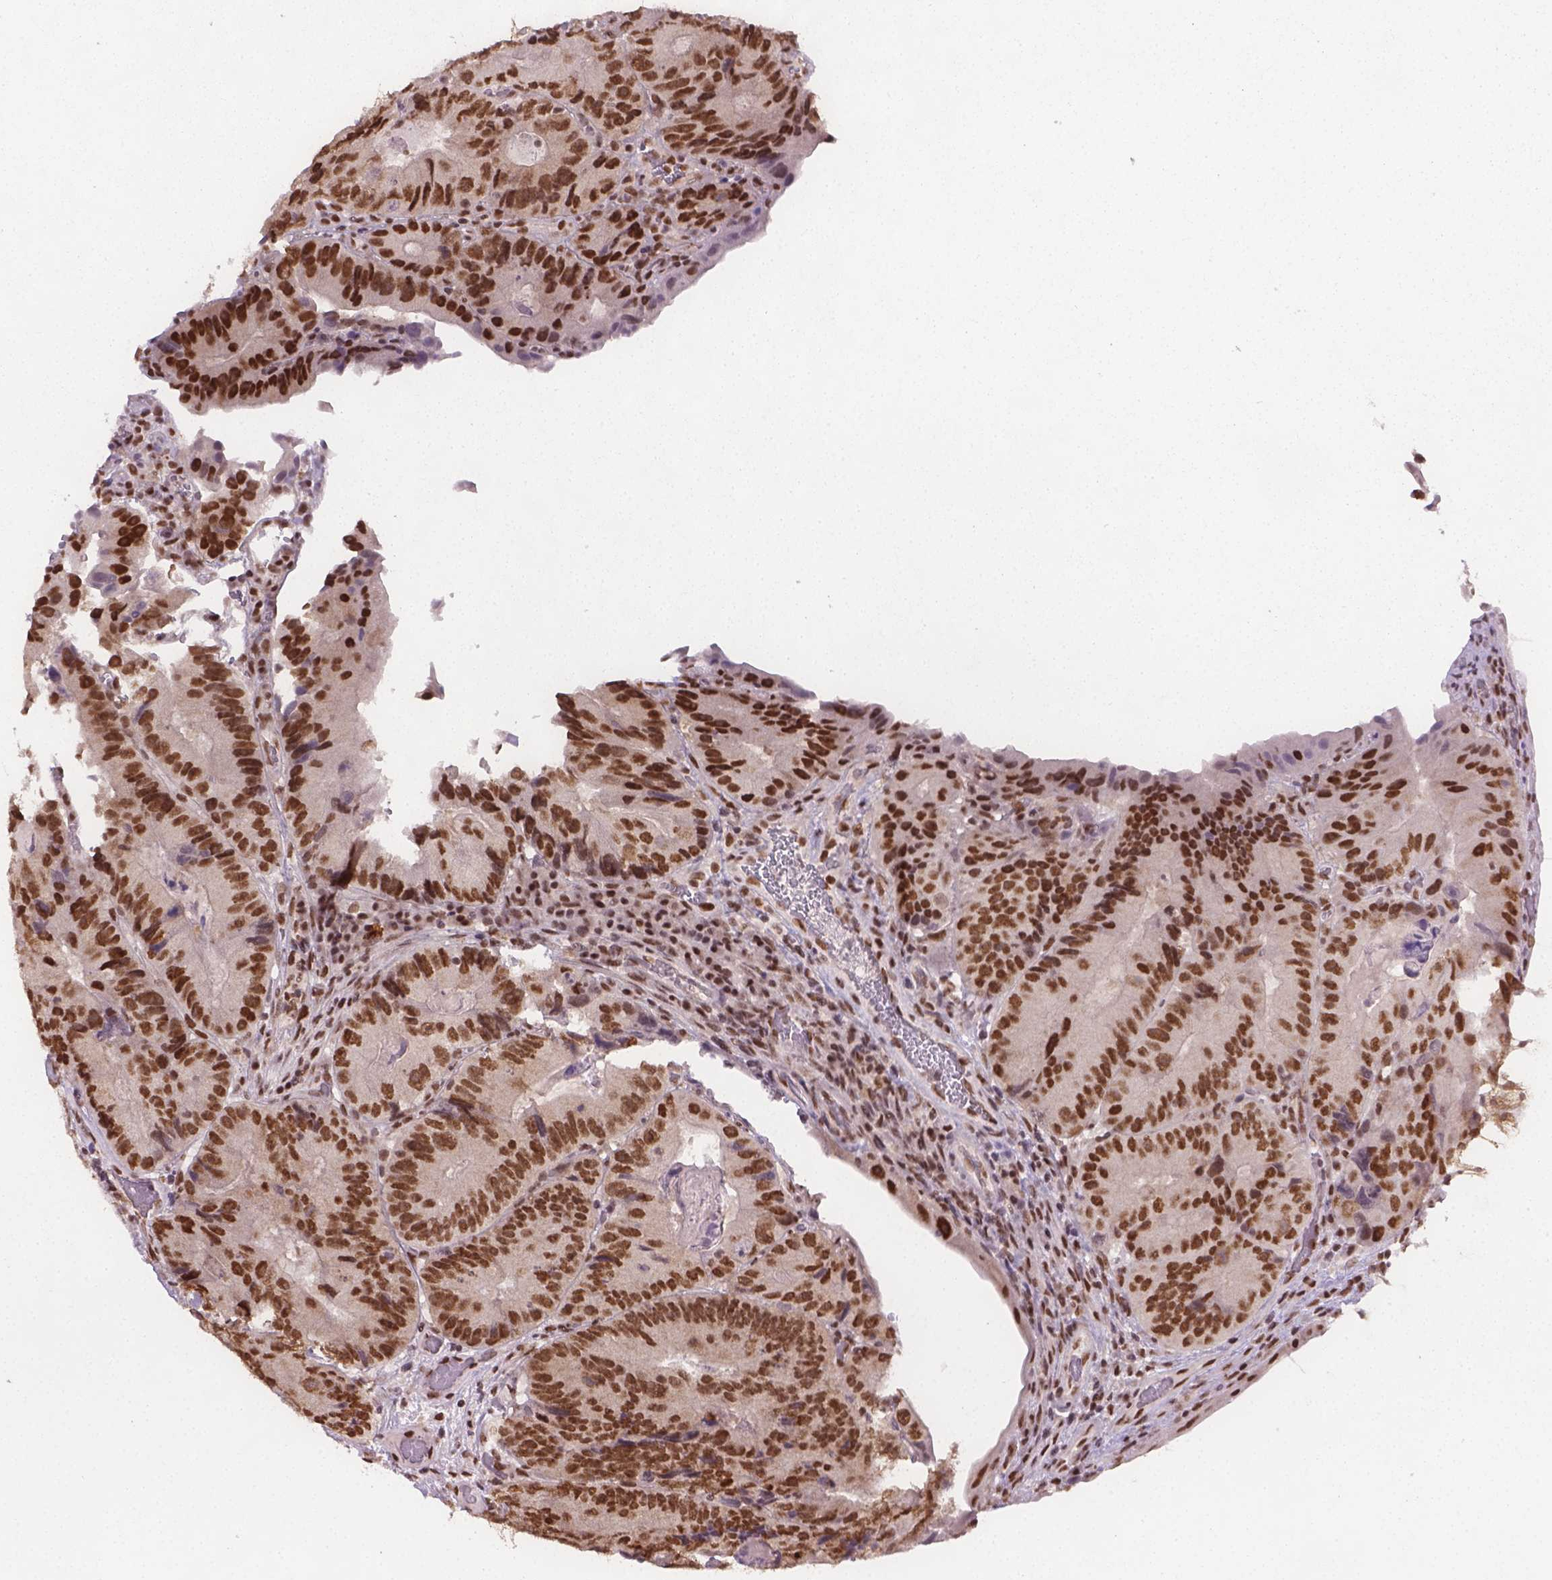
{"staining": {"intensity": "moderate", "quantity": ">75%", "location": "nuclear"}, "tissue": "colorectal cancer", "cell_type": "Tumor cells", "image_type": "cancer", "snomed": [{"axis": "morphology", "description": "Adenocarcinoma, NOS"}, {"axis": "topography", "description": "Colon"}], "caption": "Immunohistochemical staining of colorectal adenocarcinoma exhibits medium levels of moderate nuclear positivity in about >75% of tumor cells.", "gene": "FANCE", "patient": {"sex": "female", "age": 86}}